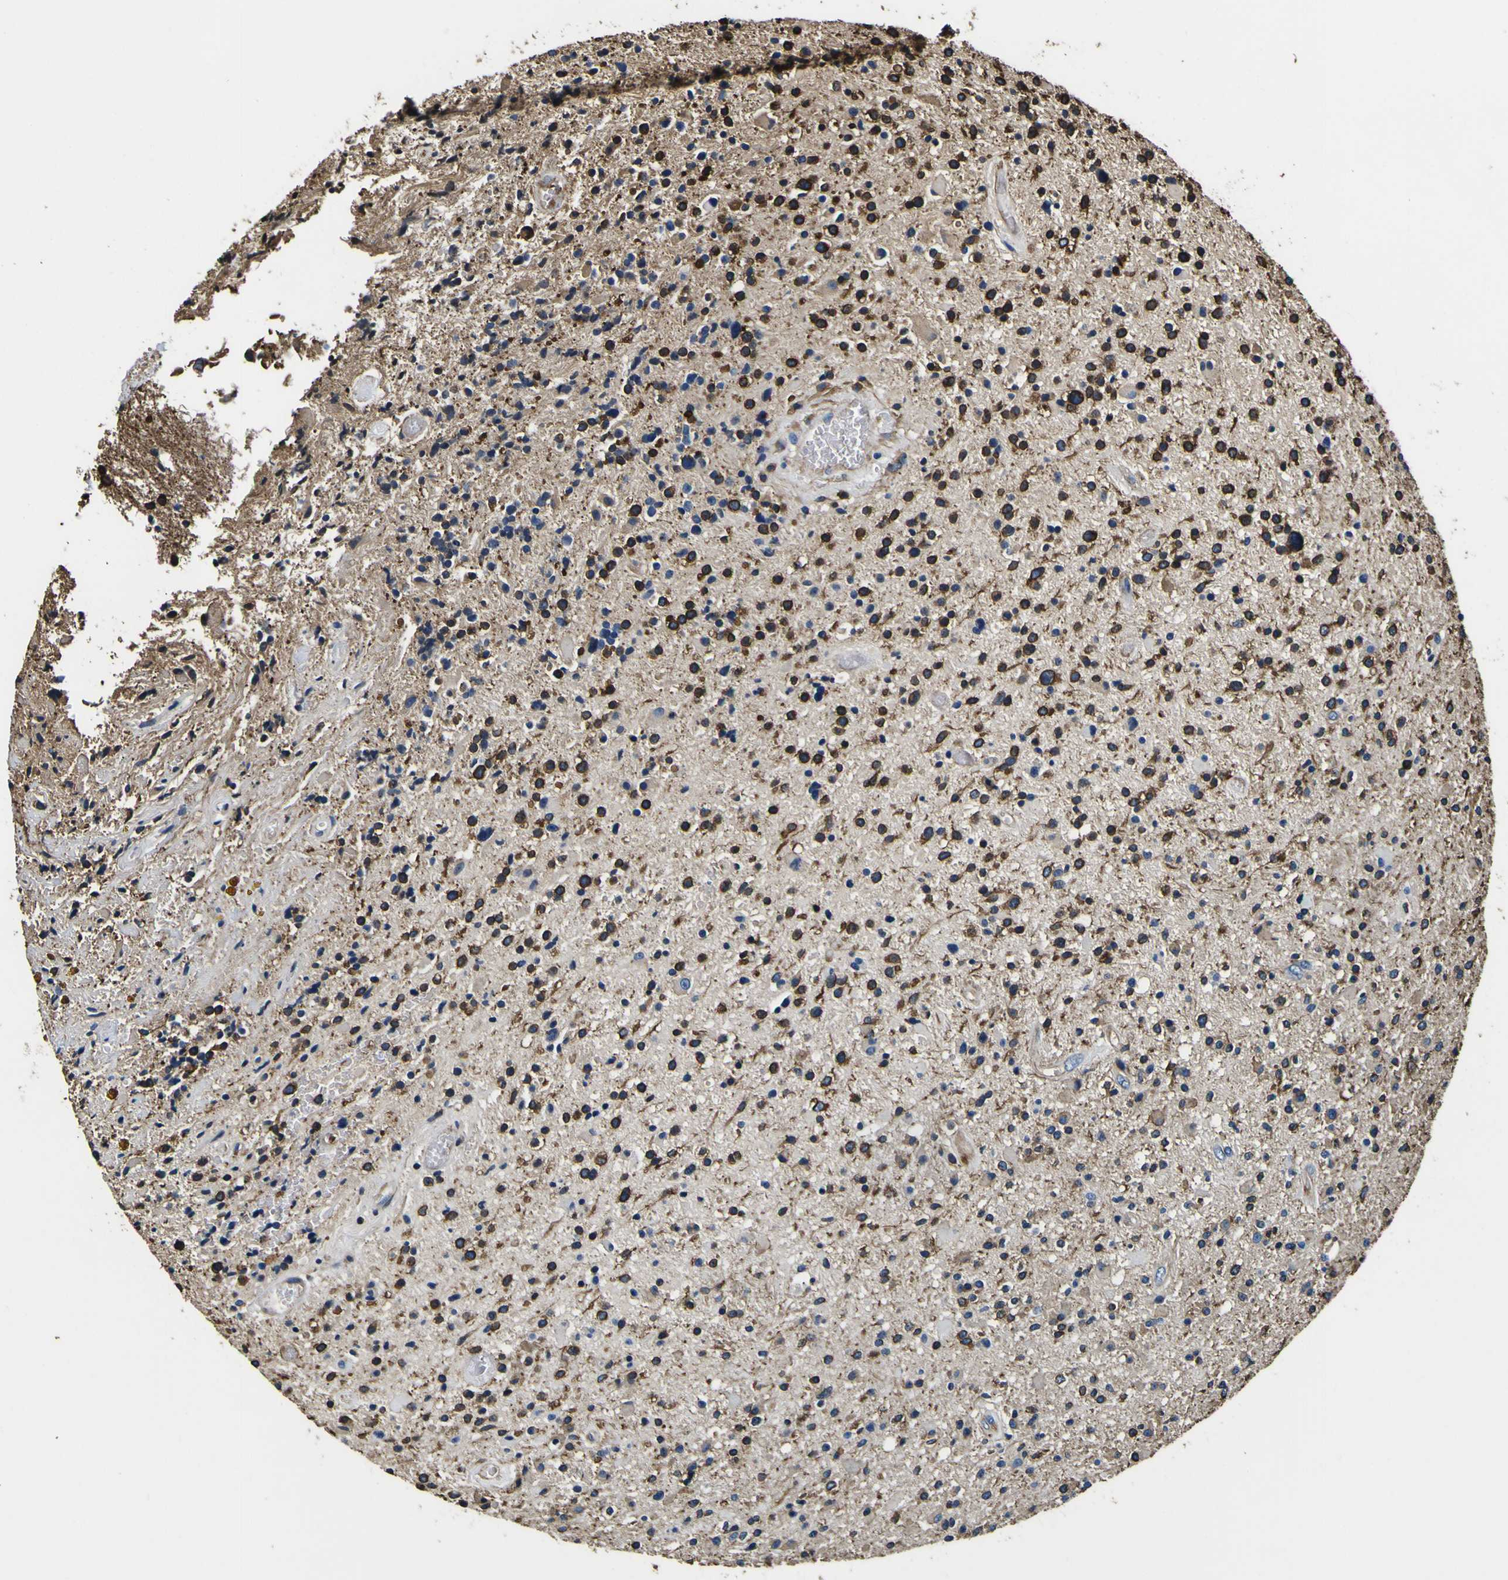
{"staining": {"intensity": "strong", "quantity": ">75%", "location": "cytoplasmic/membranous"}, "tissue": "glioma", "cell_type": "Tumor cells", "image_type": "cancer", "snomed": [{"axis": "morphology", "description": "Glioma, malignant, High grade"}, {"axis": "topography", "description": "Brain"}], "caption": "Immunohistochemical staining of high-grade glioma (malignant) demonstrates strong cytoplasmic/membranous protein staining in approximately >75% of tumor cells. Using DAB (3,3'-diaminobenzidine) (brown) and hematoxylin (blue) stains, captured at high magnification using brightfield microscopy.", "gene": "TUBA1B", "patient": {"sex": "male", "age": 33}}